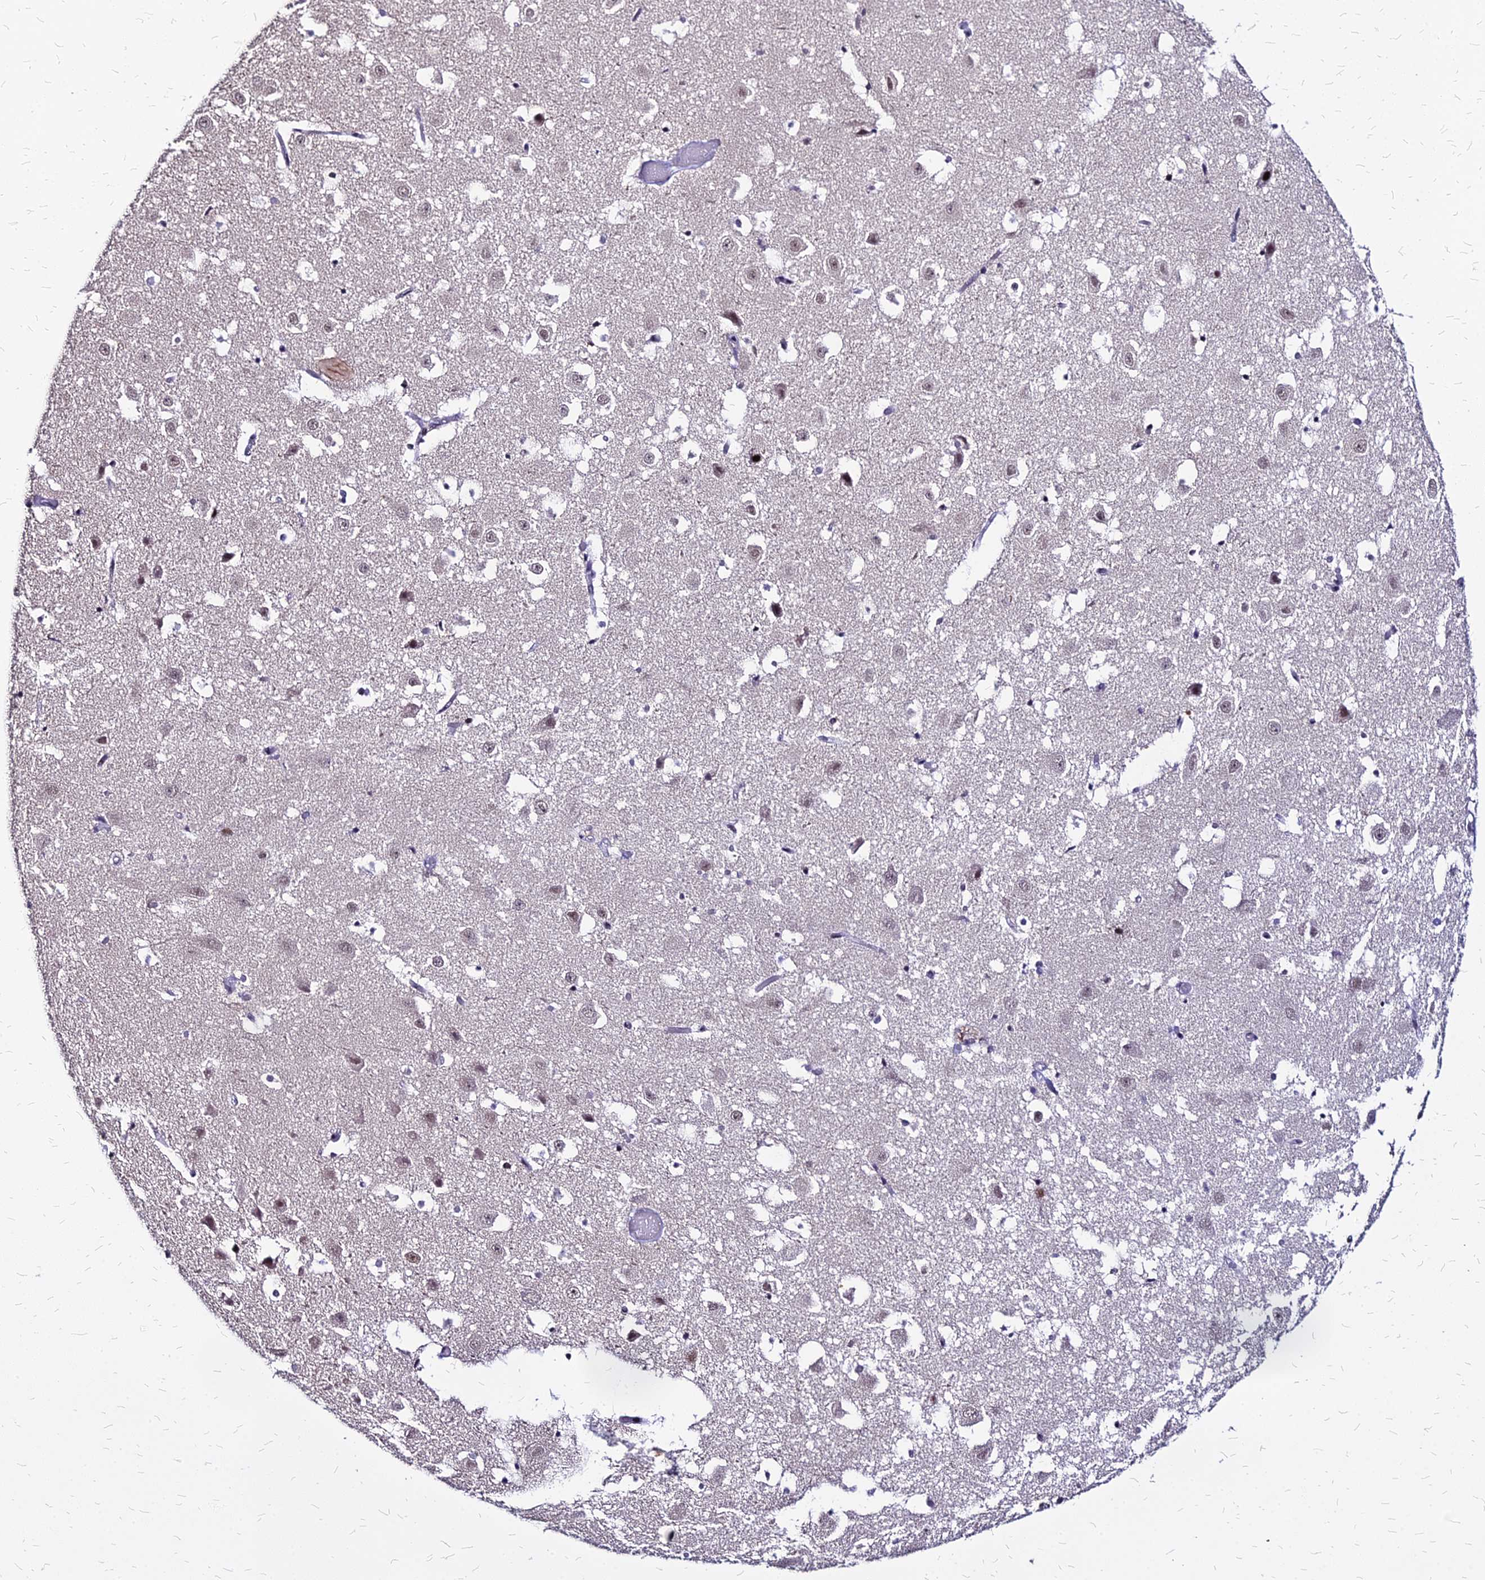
{"staining": {"intensity": "negative", "quantity": "none", "location": "none"}, "tissue": "hippocampus", "cell_type": "Glial cells", "image_type": "normal", "snomed": [{"axis": "morphology", "description": "Normal tissue, NOS"}, {"axis": "topography", "description": "Hippocampus"}], "caption": "This is an immunohistochemistry micrograph of normal human hippocampus. There is no positivity in glial cells.", "gene": "FDX2", "patient": {"sex": "female", "age": 52}}